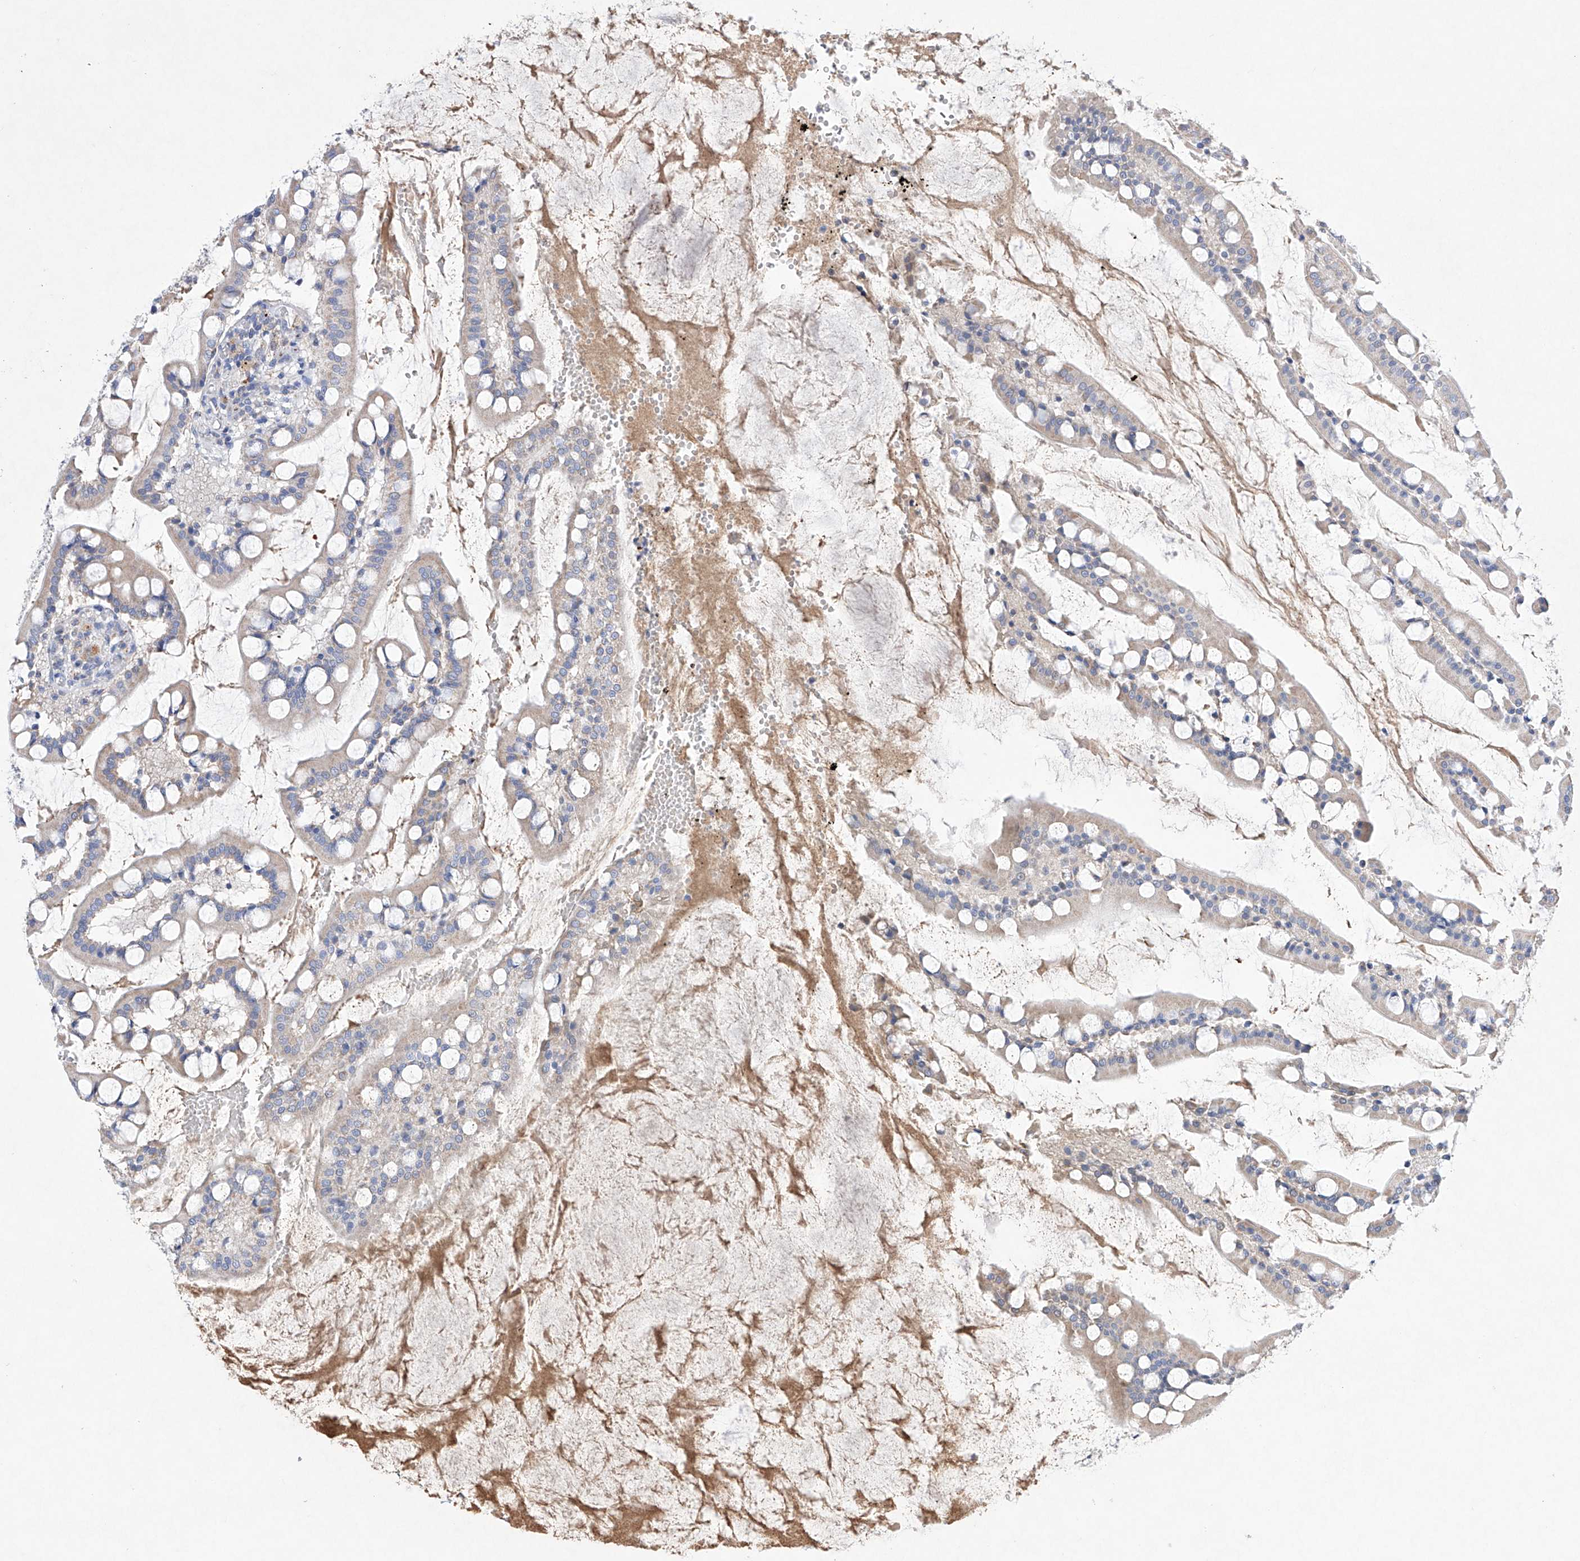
{"staining": {"intensity": "weak", "quantity": "<25%", "location": "cytoplasmic/membranous"}, "tissue": "small intestine", "cell_type": "Glandular cells", "image_type": "normal", "snomed": [{"axis": "morphology", "description": "Normal tissue, NOS"}, {"axis": "topography", "description": "Small intestine"}], "caption": "Immunohistochemical staining of benign small intestine demonstrates no significant positivity in glandular cells. (DAB immunohistochemistry (IHC), high magnification).", "gene": "NRROS", "patient": {"sex": "male", "age": 52}}